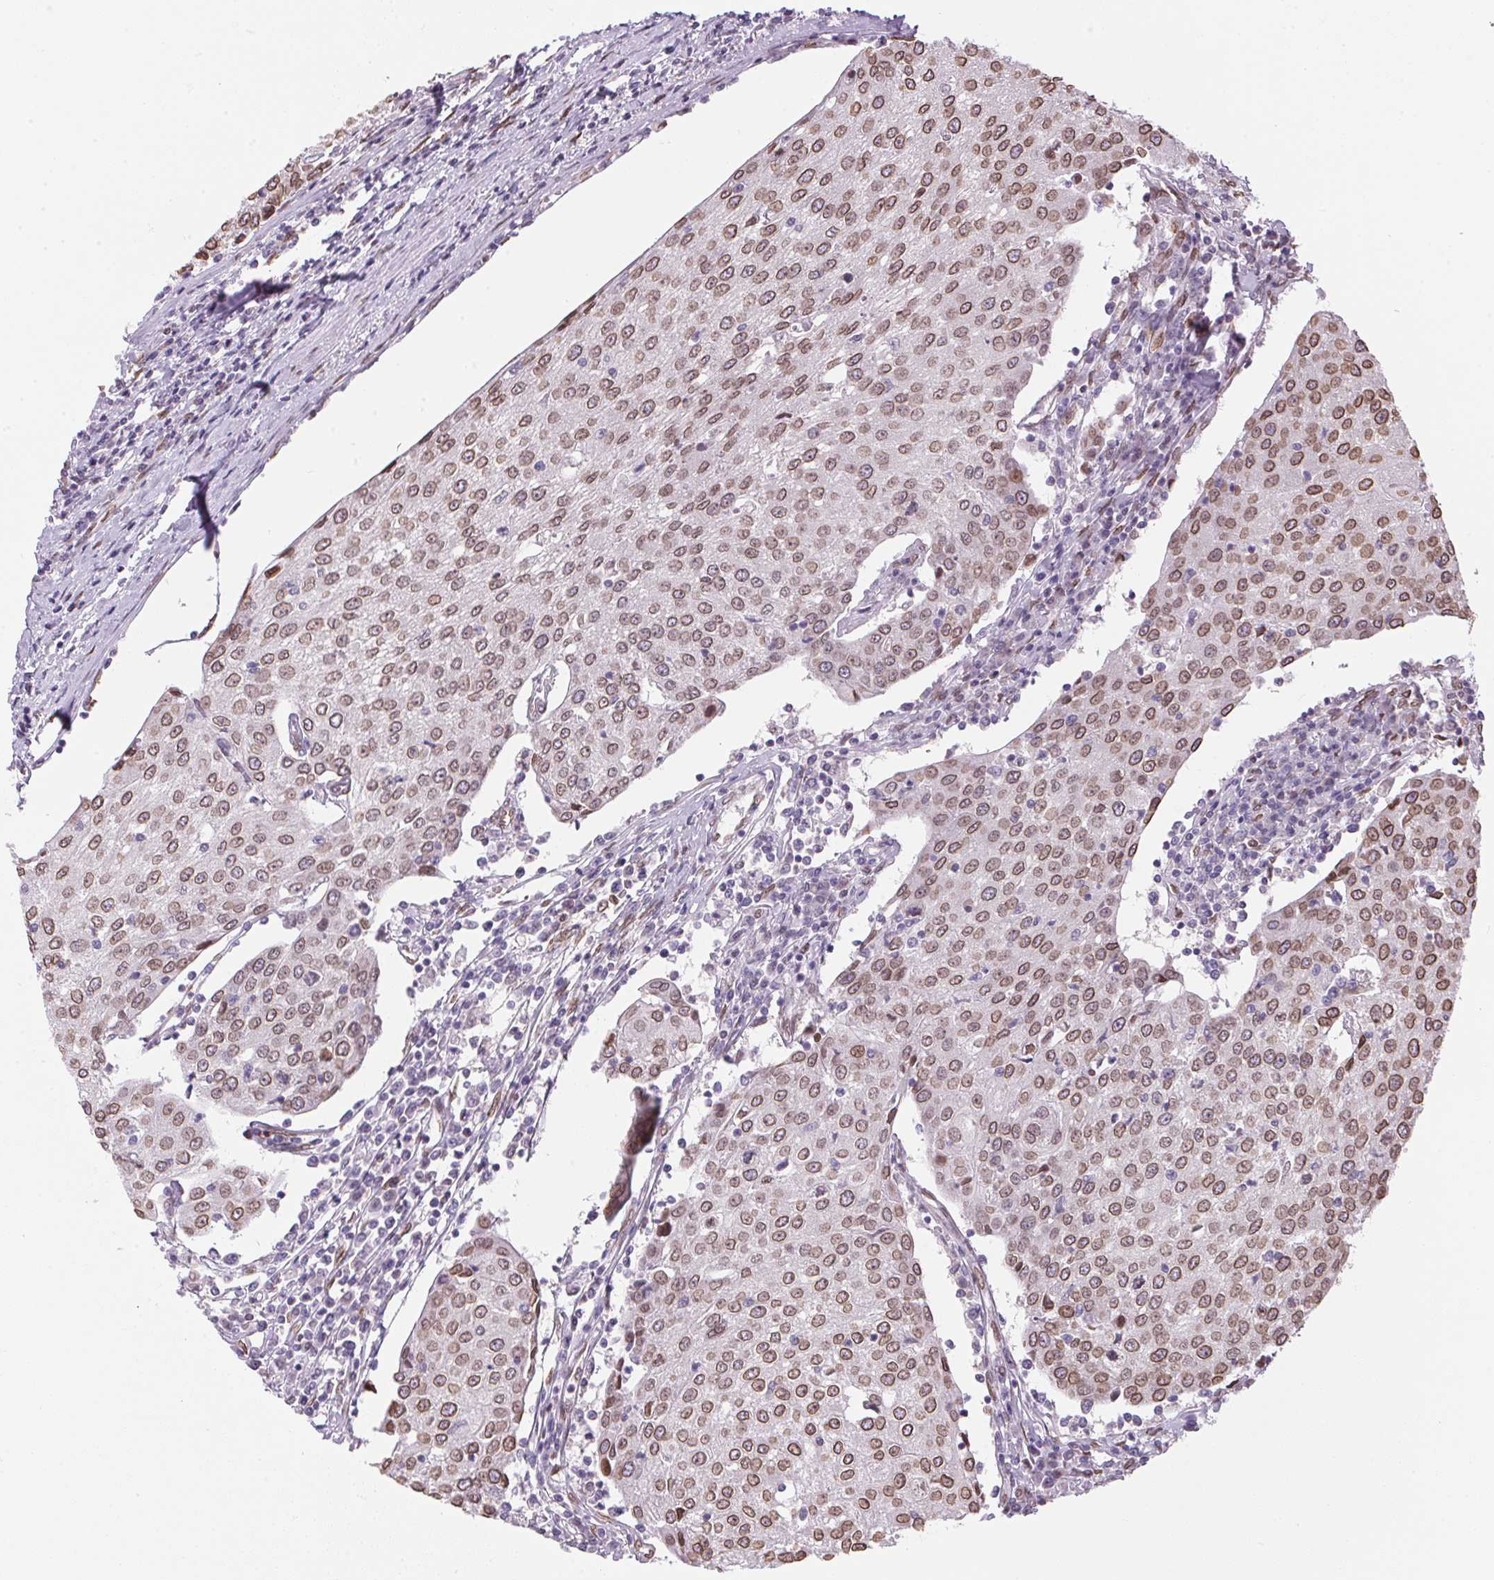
{"staining": {"intensity": "moderate", "quantity": ">75%", "location": "cytoplasmic/membranous,nuclear"}, "tissue": "urothelial cancer", "cell_type": "Tumor cells", "image_type": "cancer", "snomed": [{"axis": "morphology", "description": "Urothelial carcinoma, High grade"}, {"axis": "topography", "description": "Urinary bladder"}], "caption": "IHC of human urothelial cancer exhibits medium levels of moderate cytoplasmic/membranous and nuclear expression in approximately >75% of tumor cells.", "gene": "TMEM175", "patient": {"sex": "female", "age": 85}}